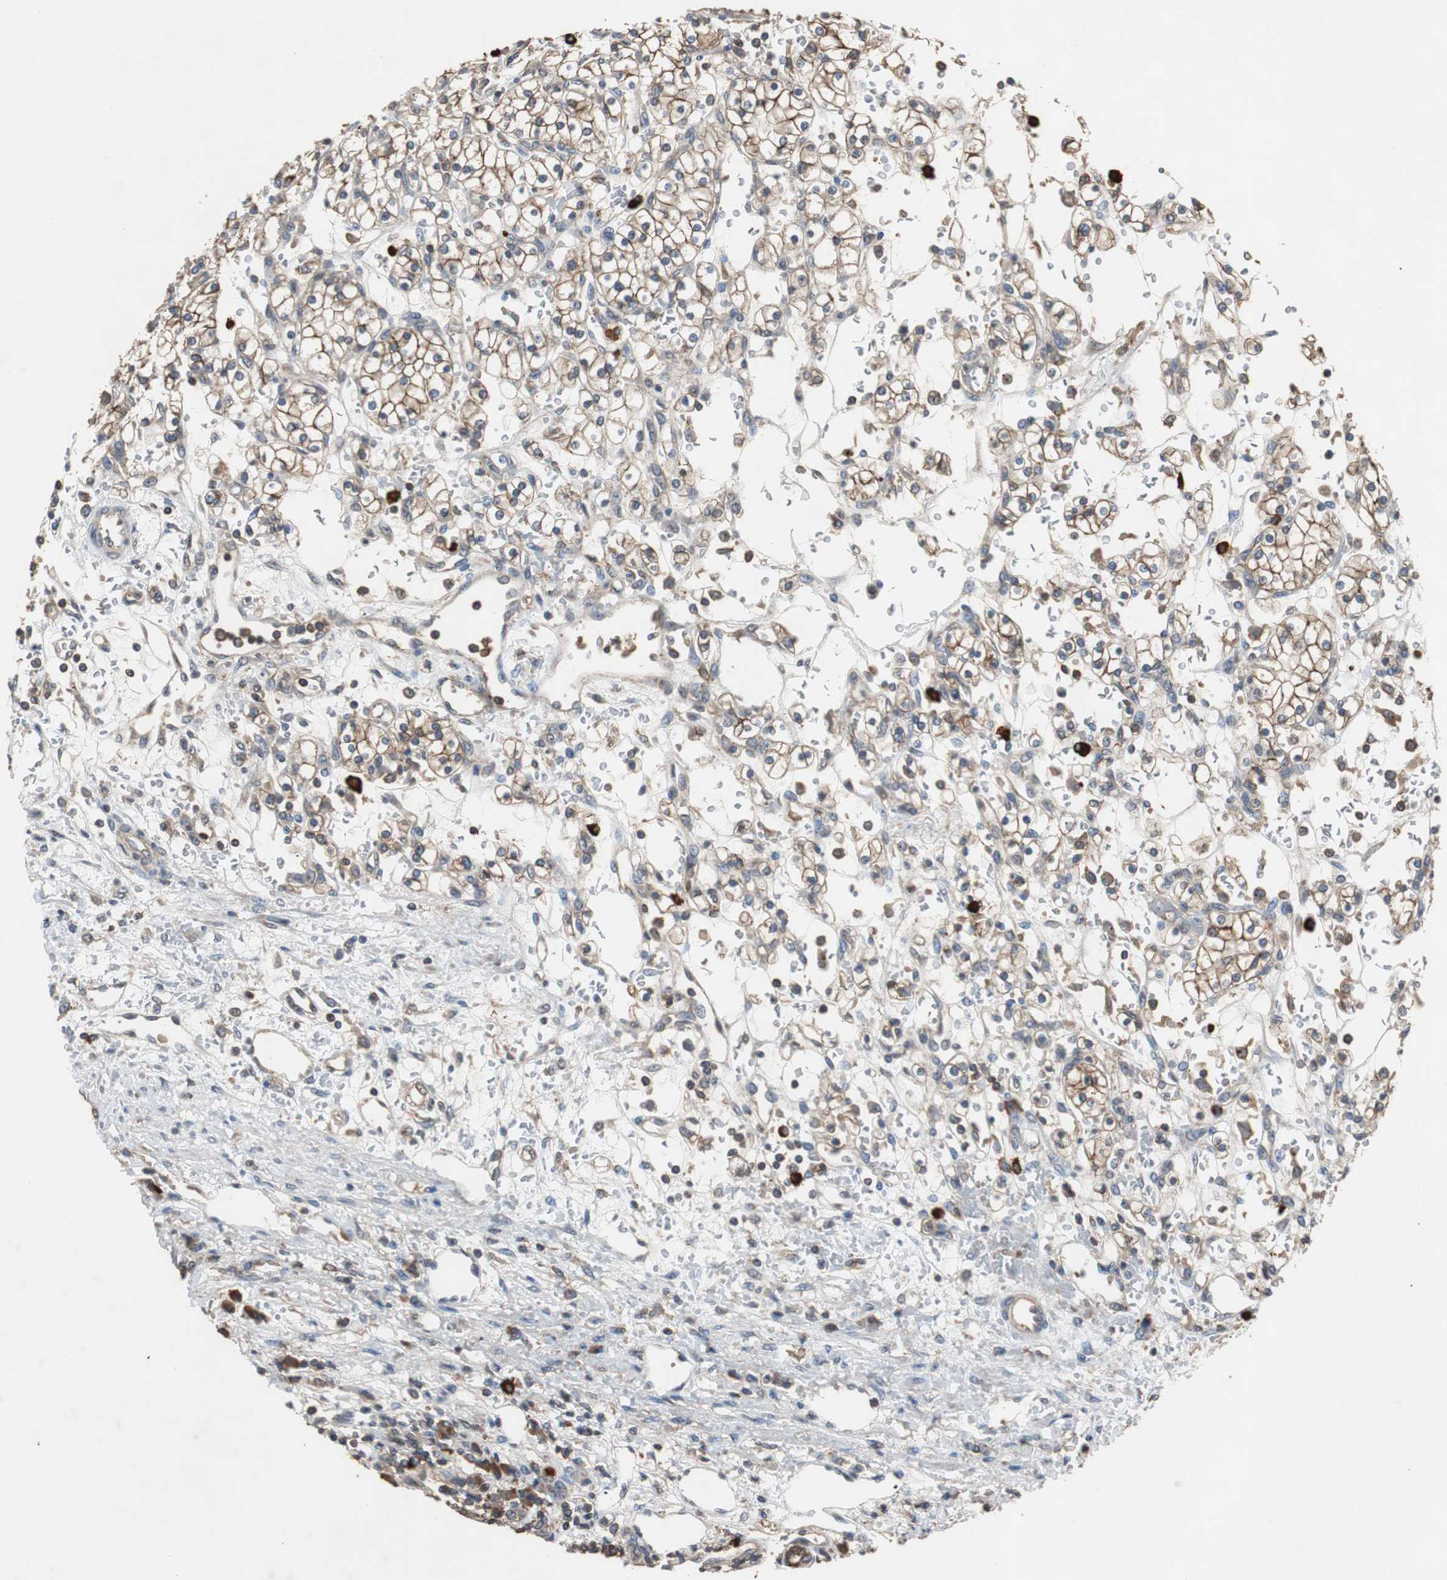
{"staining": {"intensity": "moderate", "quantity": "25%-75%", "location": "cytoplasmic/membranous"}, "tissue": "renal cancer", "cell_type": "Tumor cells", "image_type": "cancer", "snomed": [{"axis": "morphology", "description": "Normal tissue, NOS"}, {"axis": "morphology", "description": "Adenocarcinoma, NOS"}, {"axis": "topography", "description": "Kidney"}], "caption": "Protein staining of renal cancer (adenocarcinoma) tissue shows moderate cytoplasmic/membranous staining in approximately 25%-75% of tumor cells.", "gene": "TNFRSF14", "patient": {"sex": "female", "age": 55}}